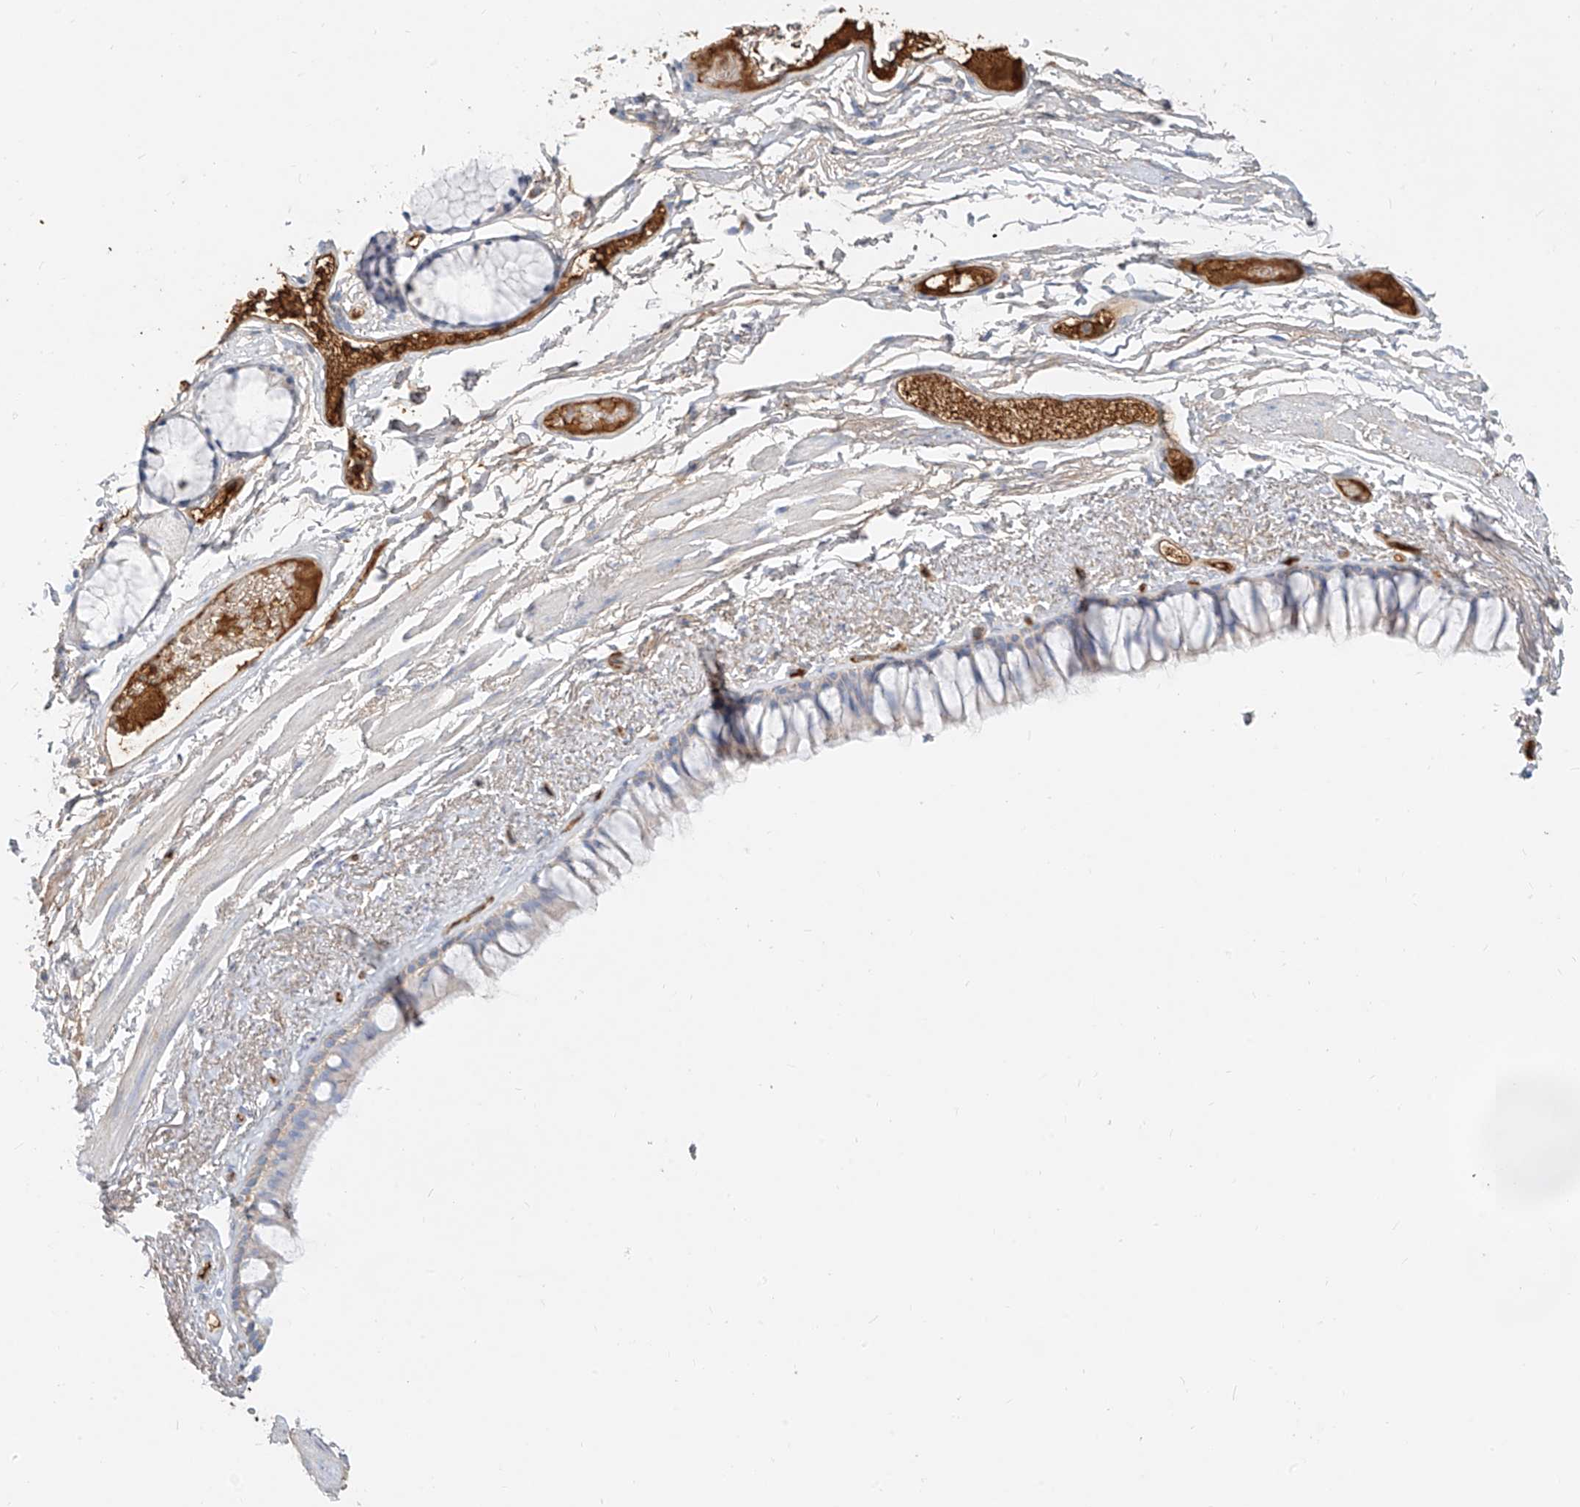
{"staining": {"intensity": "moderate", "quantity": "<25%", "location": "cytoplasmic/membranous"}, "tissue": "bronchus", "cell_type": "Respiratory epithelial cells", "image_type": "normal", "snomed": [{"axis": "morphology", "description": "Normal tissue, NOS"}, {"axis": "topography", "description": "Cartilage tissue"}, {"axis": "topography", "description": "Bronchus"}], "caption": "IHC micrograph of normal bronchus: bronchus stained using IHC displays low levels of moderate protein expression localized specifically in the cytoplasmic/membranous of respiratory epithelial cells, appearing as a cytoplasmic/membranous brown color.", "gene": "OCSTAMP", "patient": {"sex": "female", "age": 73}}